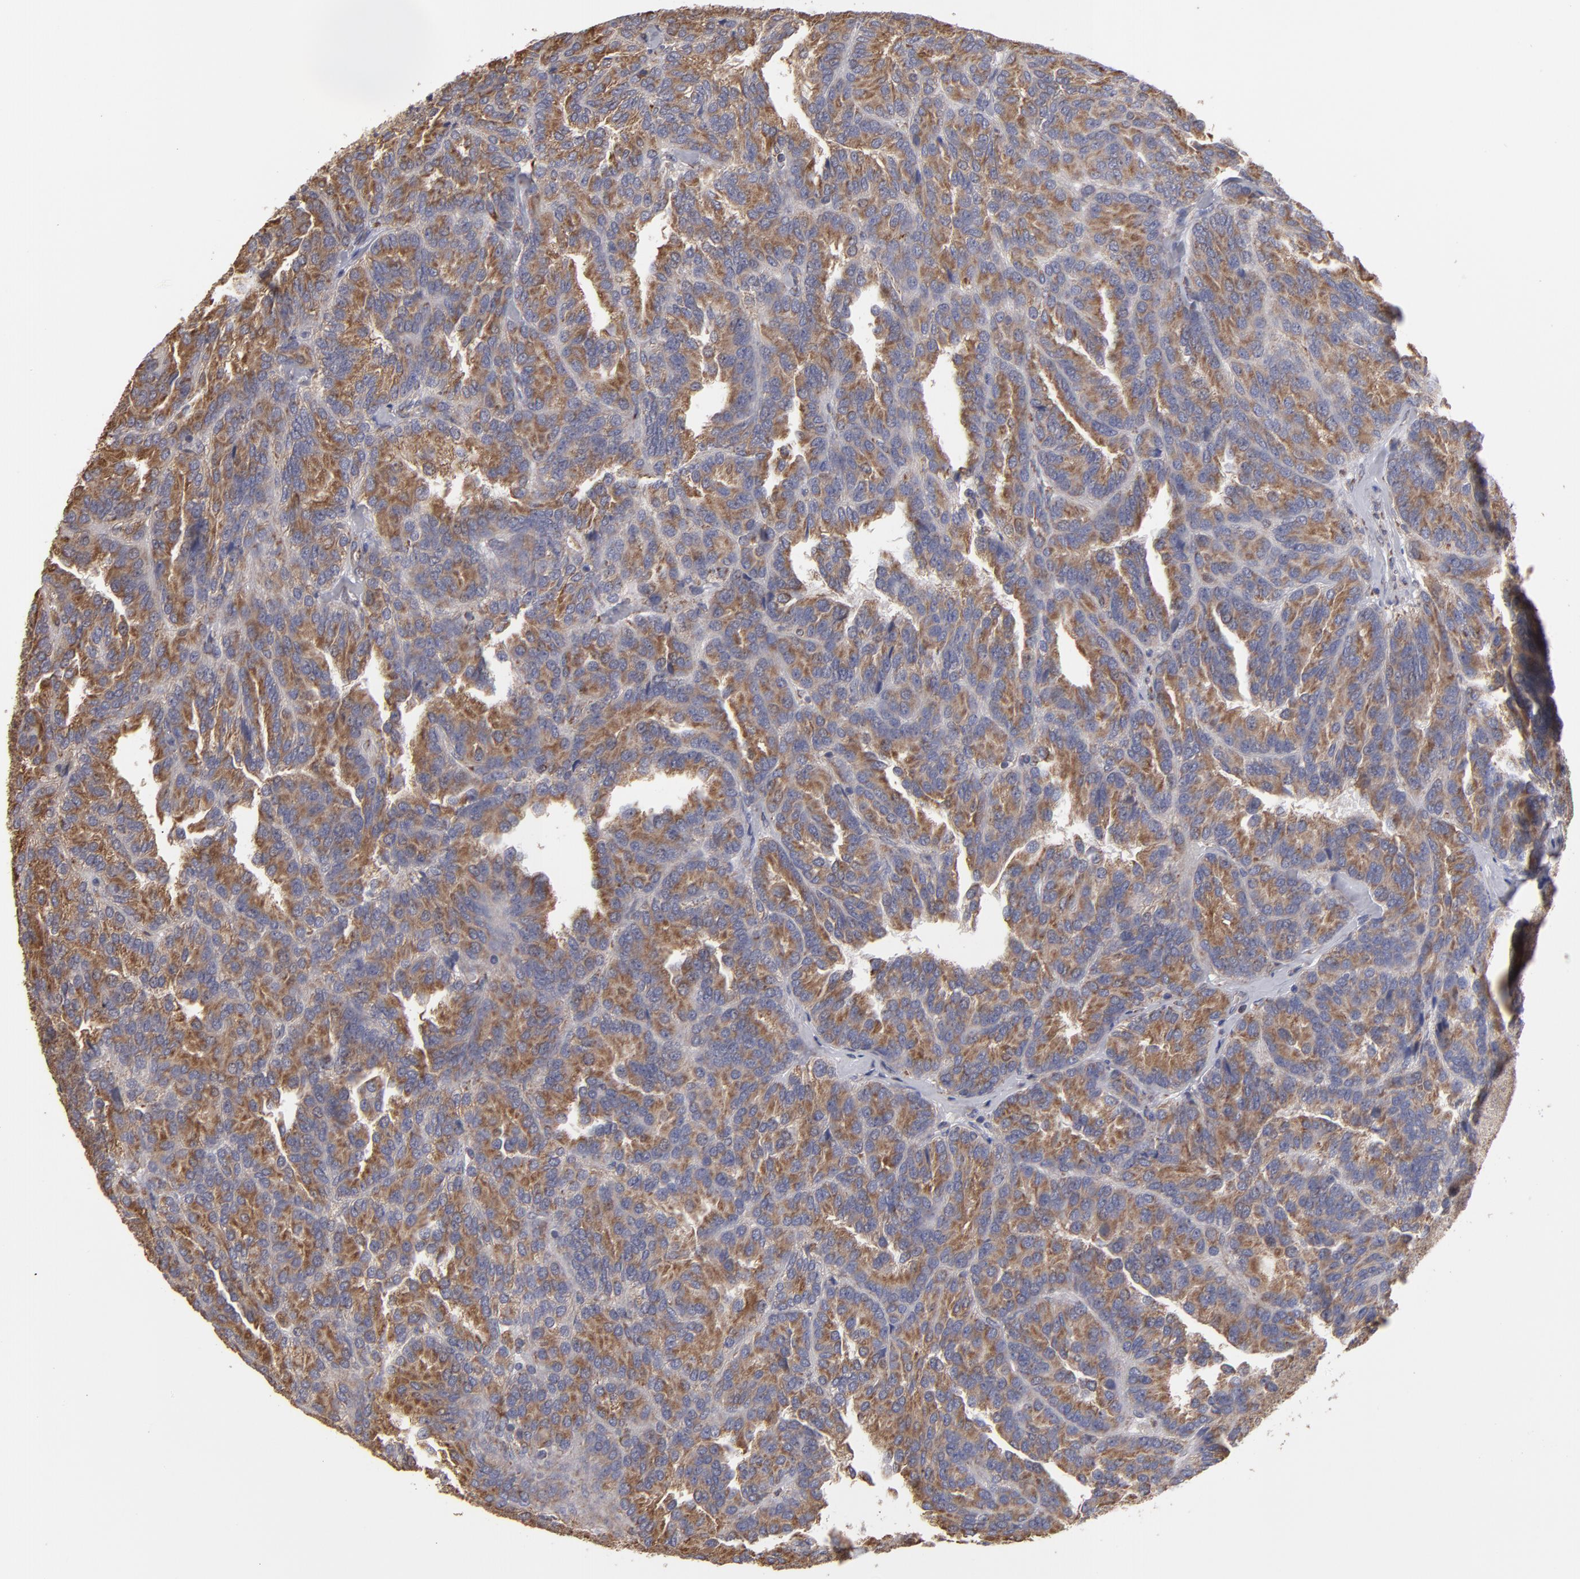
{"staining": {"intensity": "moderate", "quantity": ">75%", "location": "cytoplasmic/membranous"}, "tissue": "renal cancer", "cell_type": "Tumor cells", "image_type": "cancer", "snomed": [{"axis": "morphology", "description": "Adenocarcinoma, NOS"}, {"axis": "topography", "description": "Kidney"}], "caption": "Immunohistochemistry (IHC) of adenocarcinoma (renal) exhibits medium levels of moderate cytoplasmic/membranous positivity in about >75% of tumor cells.", "gene": "SND1", "patient": {"sex": "male", "age": 46}}